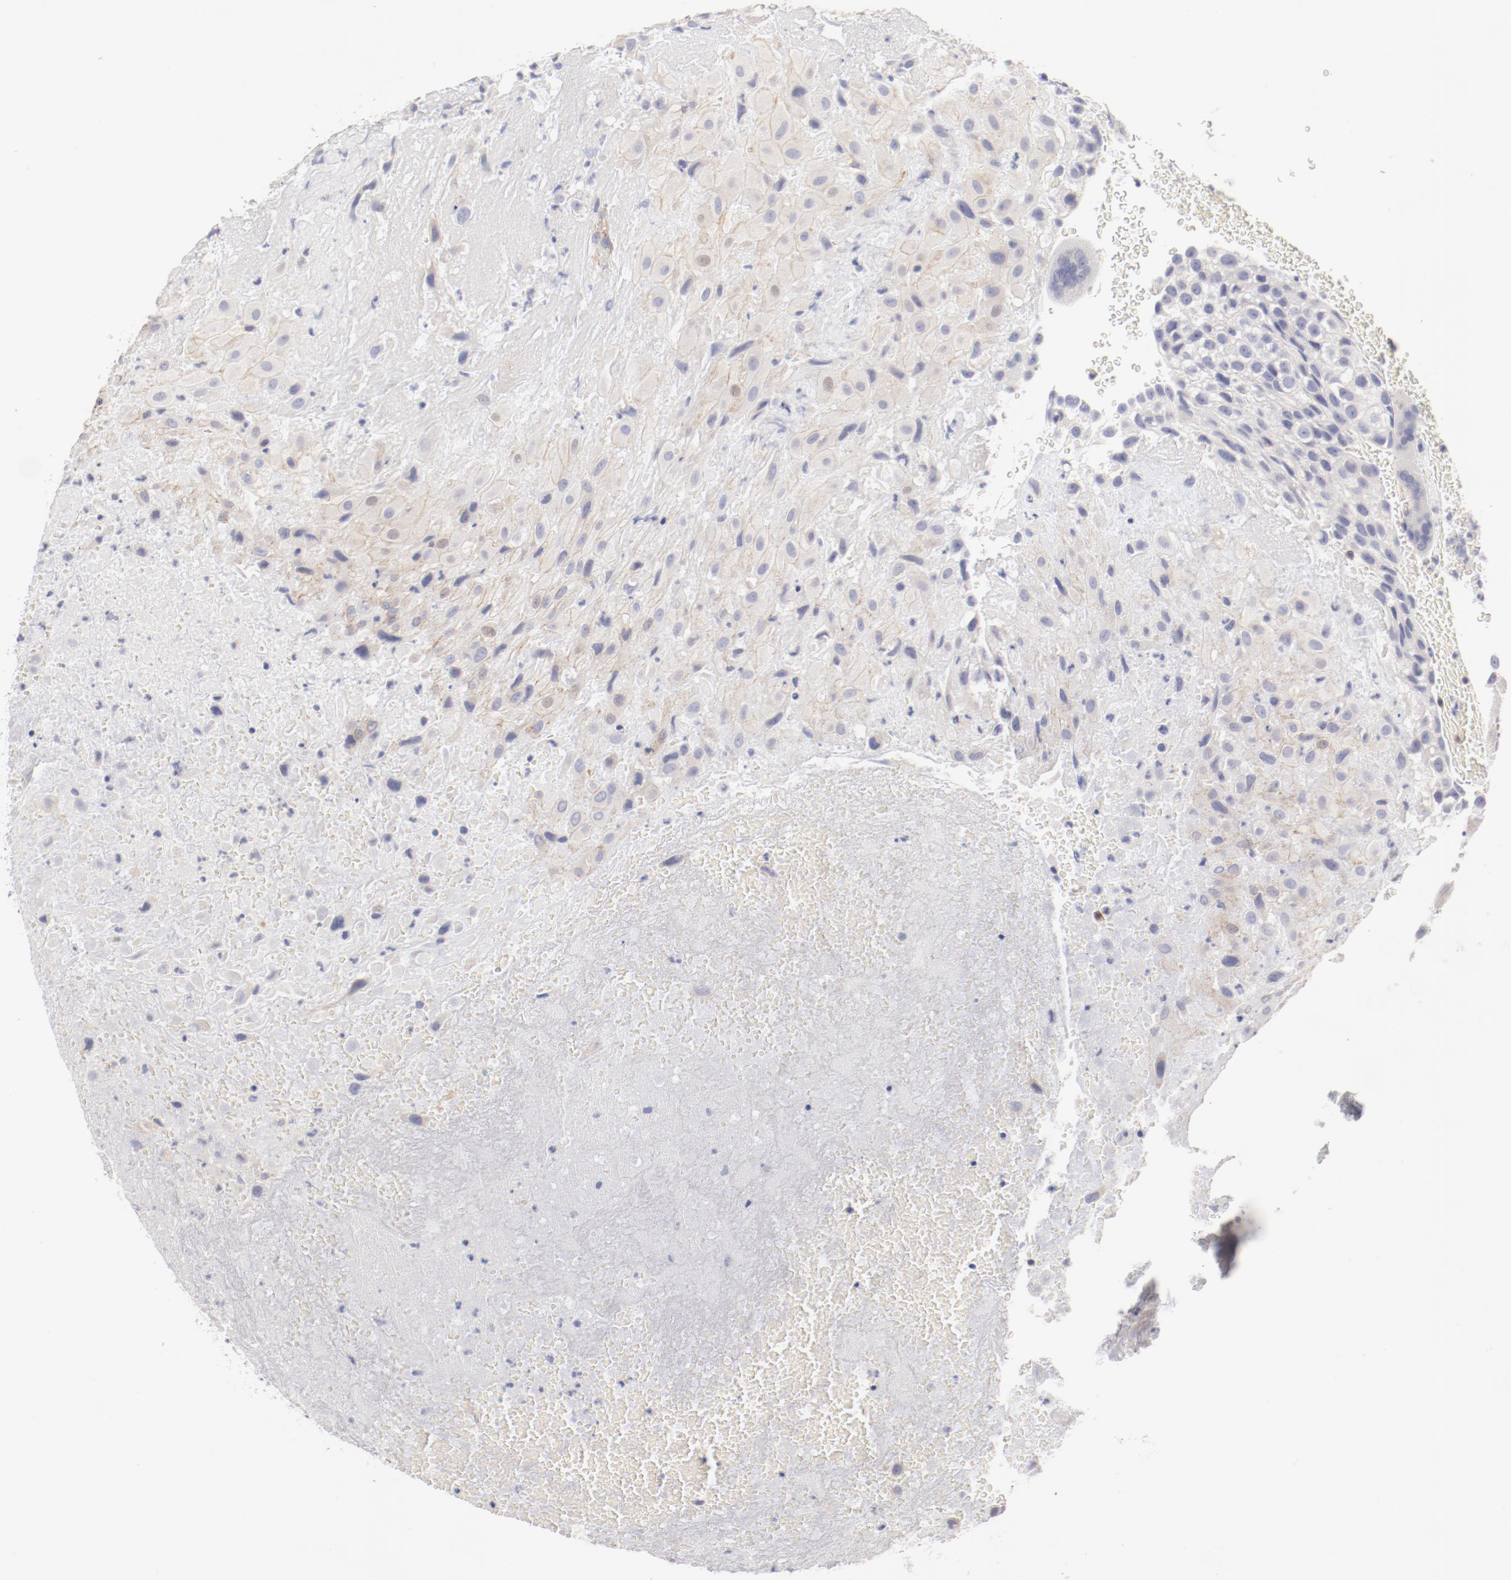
{"staining": {"intensity": "weak", "quantity": "<25%", "location": "cytoplasmic/membranous"}, "tissue": "placenta", "cell_type": "Decidual cells", "image_type": "normal", "snomed": [{"axis": "morphology", "description": "Normal tissue, NOS"}, {"axis": "topography", "description": "Placenta"}], "caption": "High magnification brightfield microscopy of unremarkable placenta stained with DAB (brown) and counterstained with hematoxylin (blue): decidual cells show no significant staining. (Brightfield microscopy of DAB (3,3'-diaminobenzidine) immunohistochemistry at high magnification).", "gene": "LAX1", "patient": {"sex": "female", "age": 19}}